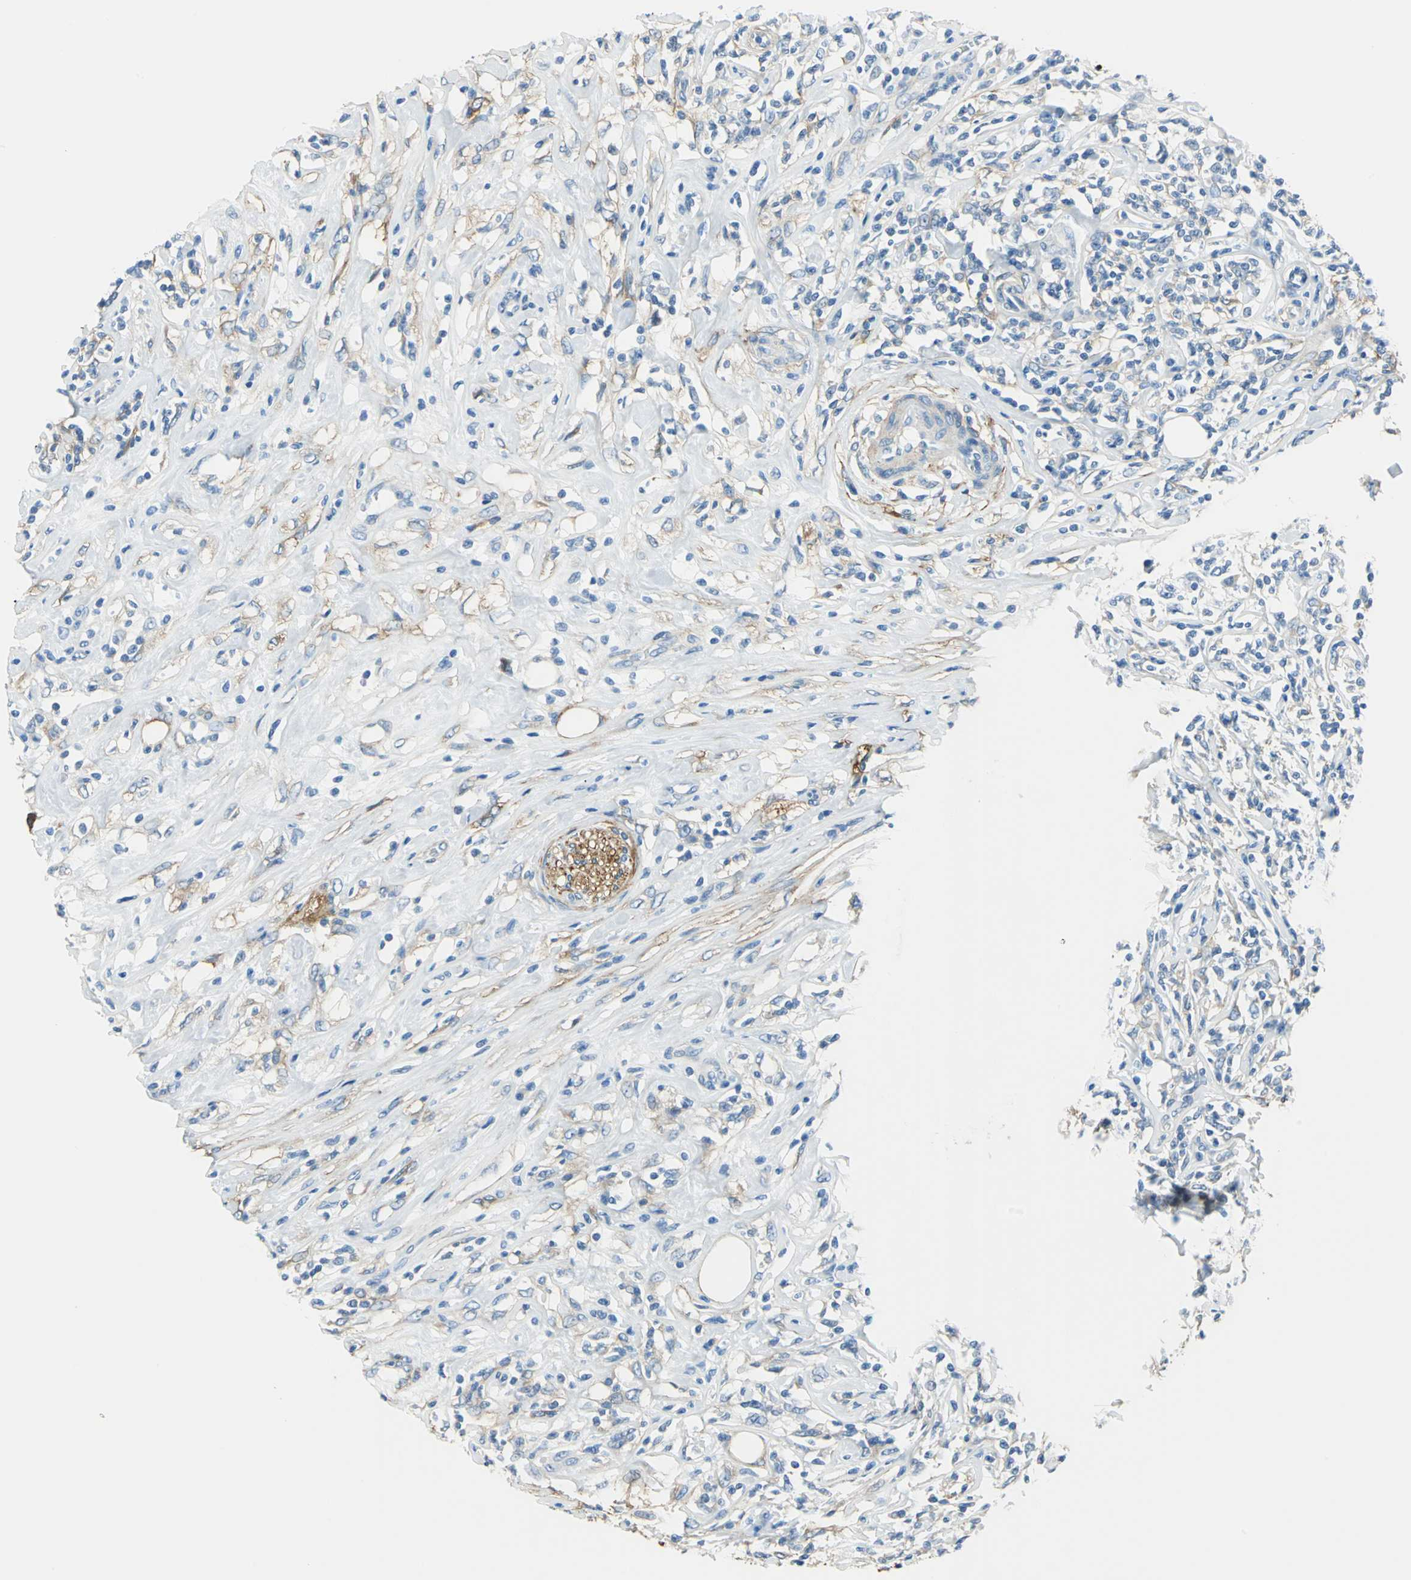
{"staining": {"intensity": "negative", "quantity": "none", "location": "none"}, "tissue": "lymphoma", "cell_type": "Tumor cells", "image_type": "cancer", "snomed": [{"axis": "morphology", "description": "Malignant lymphoma, non-Hodgkin's type, High grade"}, {"axis": "topography", "description": "Lymph node"}], "caption": "There is no significant expression in tumor cells of high-grade malignant lymphoma, non-Hodgkin's type.", "gene": "AKAP12", "patient": {"sex": "female", "age": 84}}